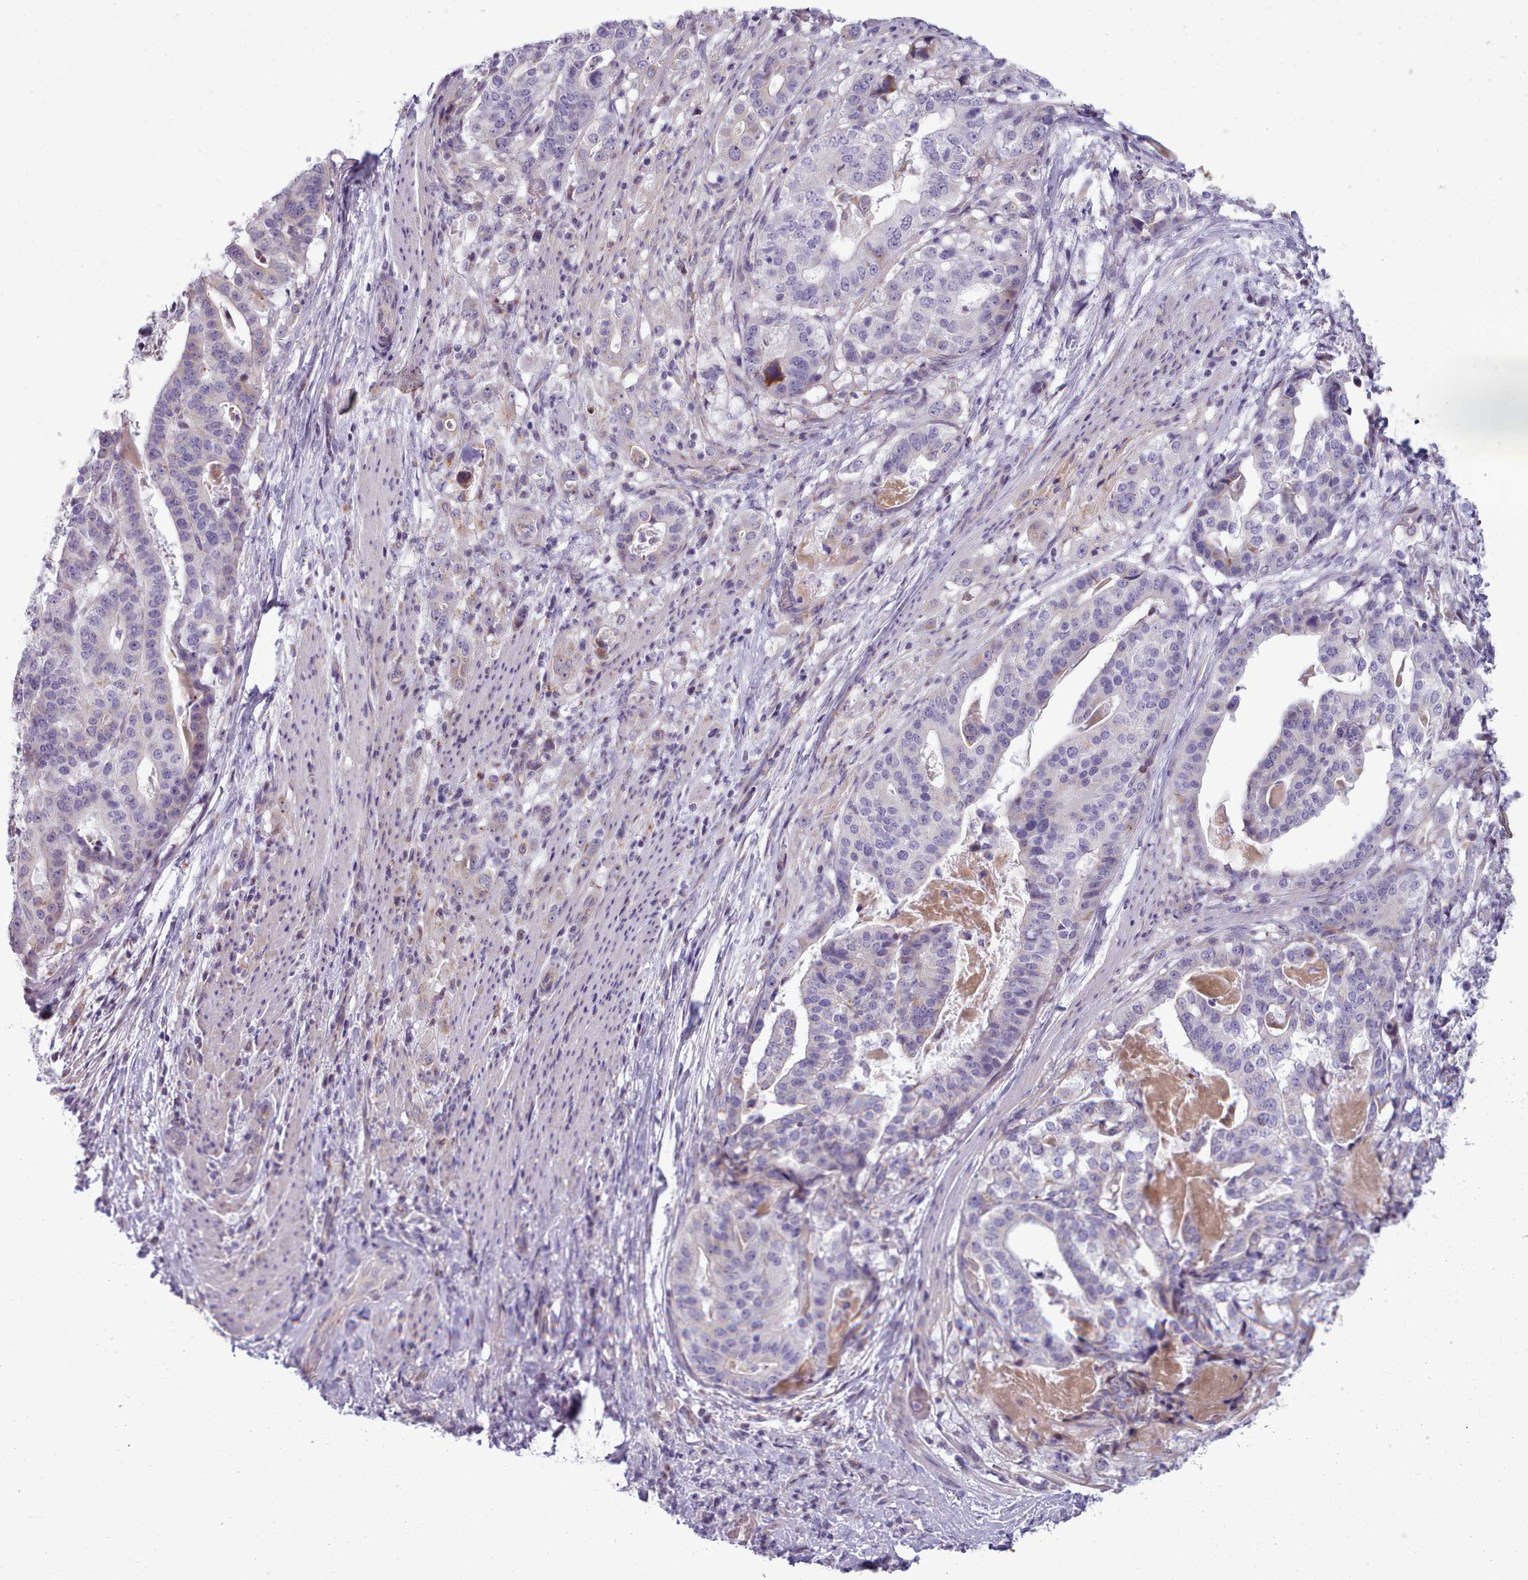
{"staining": {"intensity": "negative", "quantity": "none", "location": "none"}, "tissue": "stomach cancer", "cell_type": "Tumor cells", "image_type": "cancer", "snomed": [{"axis": "morphology", "description": "Adenocarcinoma, NOS"}, {"axis": "topography", "description": "Stomach"}], "caption": "Stomach cancer (adenocarcinoma) stained for a protein using immunohistochemistry shows no staining tumor cells.", "gene": "SLC52A3", "patient": {"sex": "male", "age": 48}}